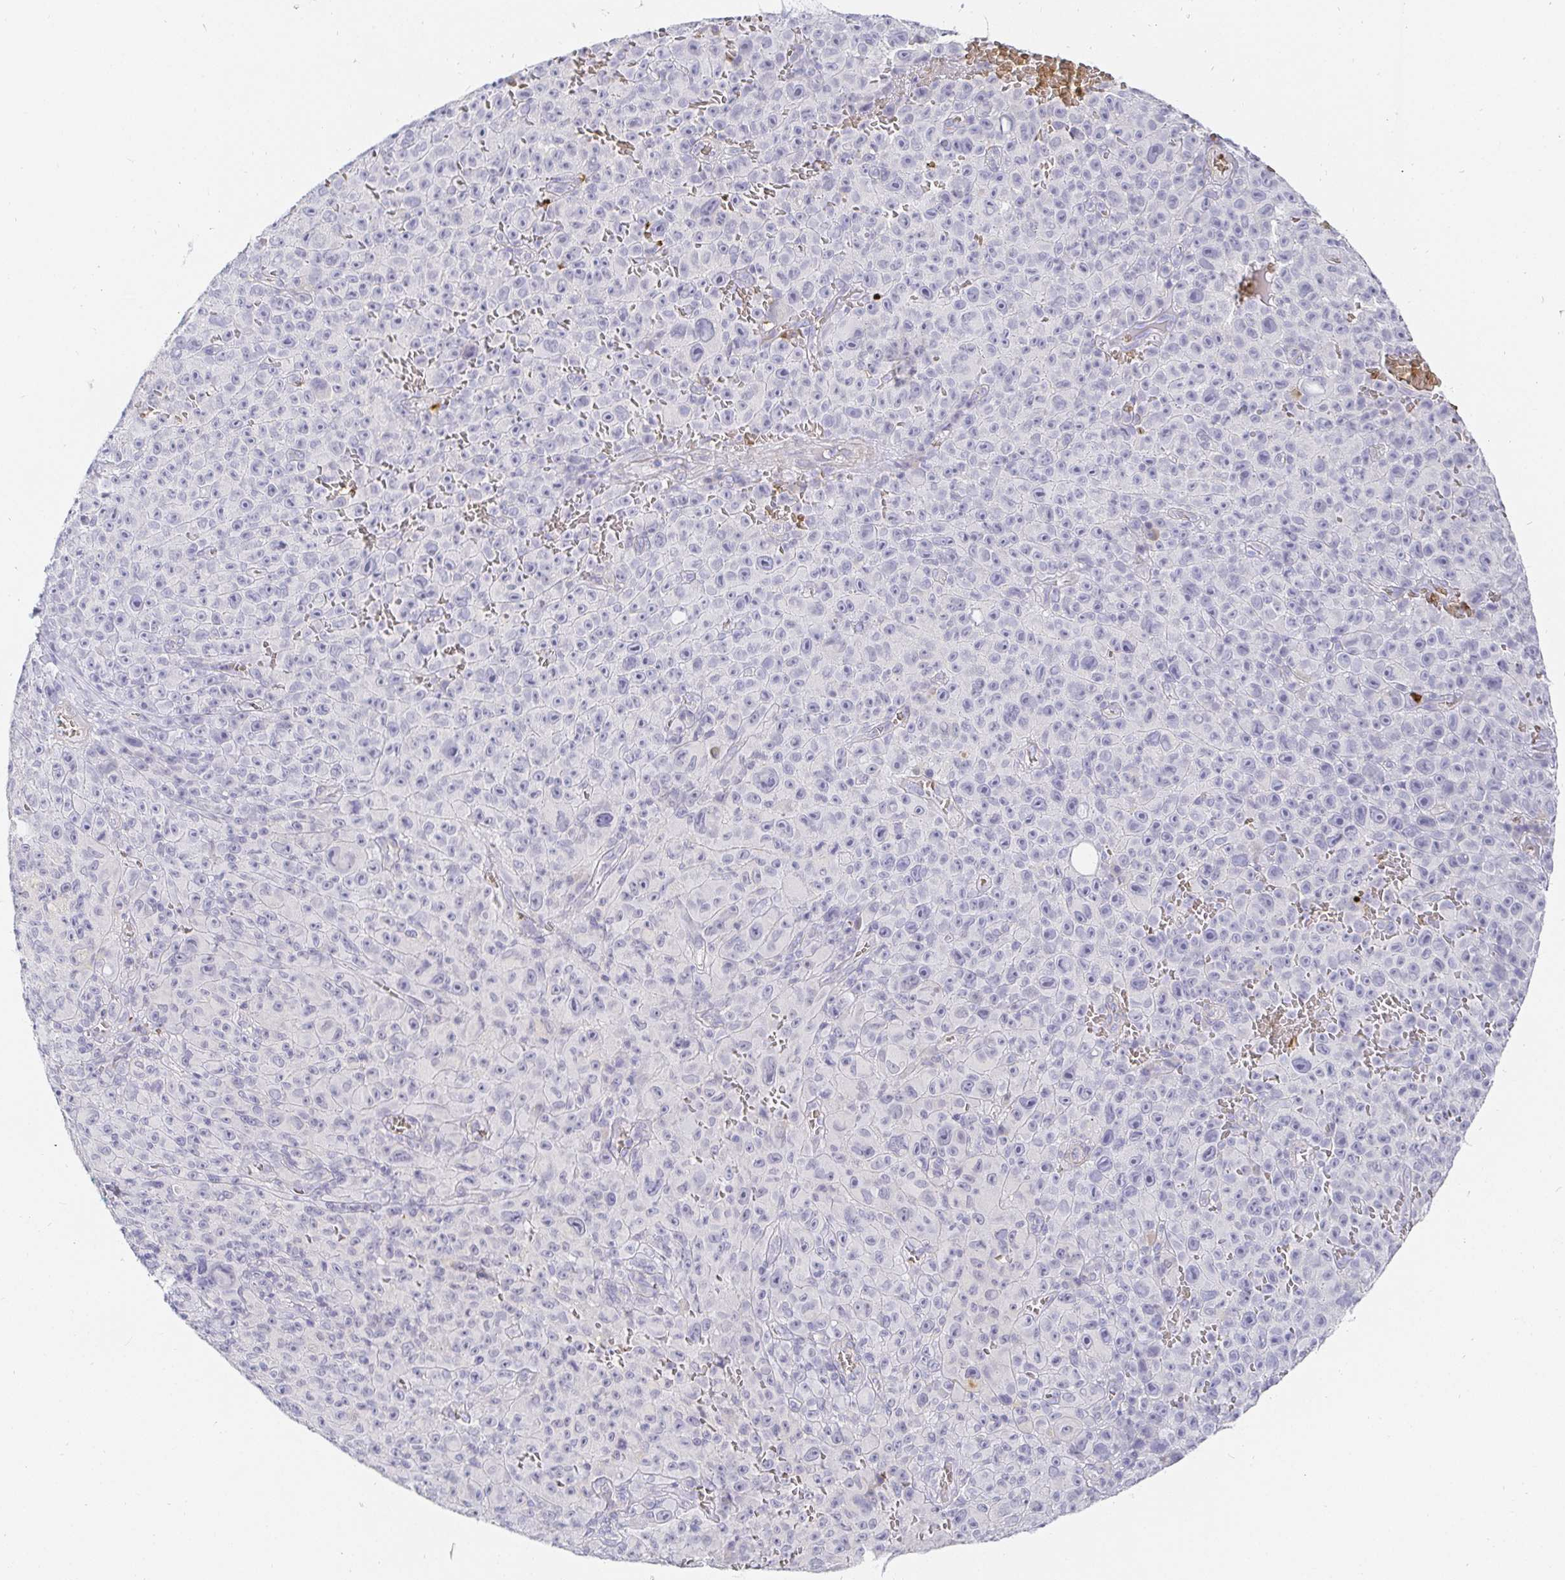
{"staining": {"intensity": "negative", "quantity": "none", "location": "none"}, "tissue": "melanoma", "cell_type": "Tumor cells", "image_type": "cancer", "snomed": [{"axis": "morphology", "description": "Malignant melanoma, NOS"}, {"axis": "topography", "description": "Skin"}], "caption": "Melanoma was stained to show a protein in brown. There is no significant expression in tumor cells. The staining is performed using DAB brown chromogen with nuclei counter-stained in using hematoxylin.", "gene": "FGF21", "patient": {"sex": "female", "age": 82}}